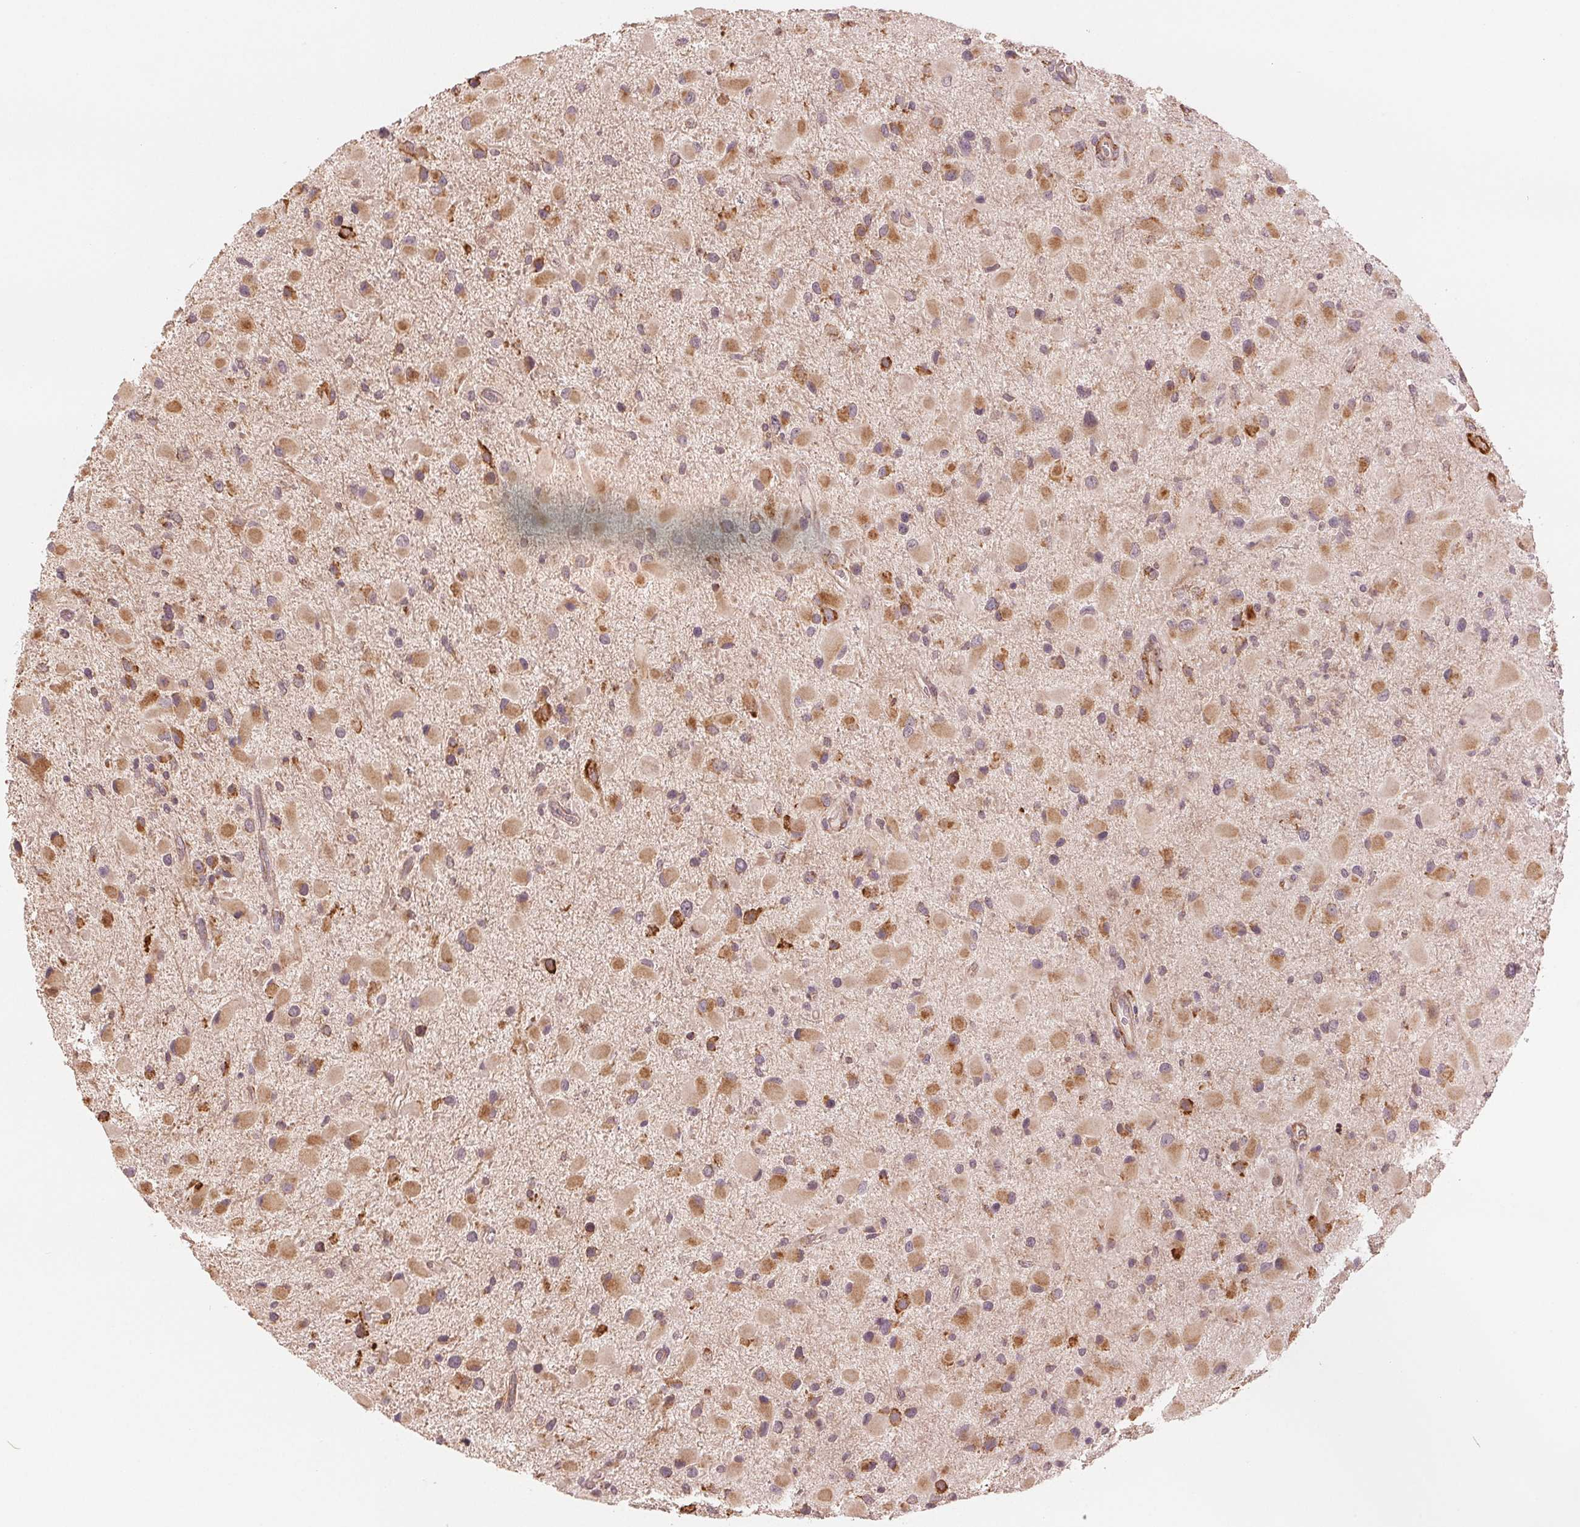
{"staining": {"intensity": "moderate", "quantity": ">75%", "location": "cytoplasmic/membranous"}, "tissue": "glioma", "cell_type": "Tumor cells", "image_type": "cancer", "snomed": [{"axis": "morphology", "description": "Glioma, malignant, Low grade"}, {"axis": "topography", "description": "Brain"}], "caption": "Immunohistochemistry (IHC) (DAB) staining of malignant glioma (low-grade) shows moderate cytoplasmic/membranous protein expression in approximately >75% of tumor cells.", "gene": "SLC20A1", "patient": {"sex": "female", "age": 32}}